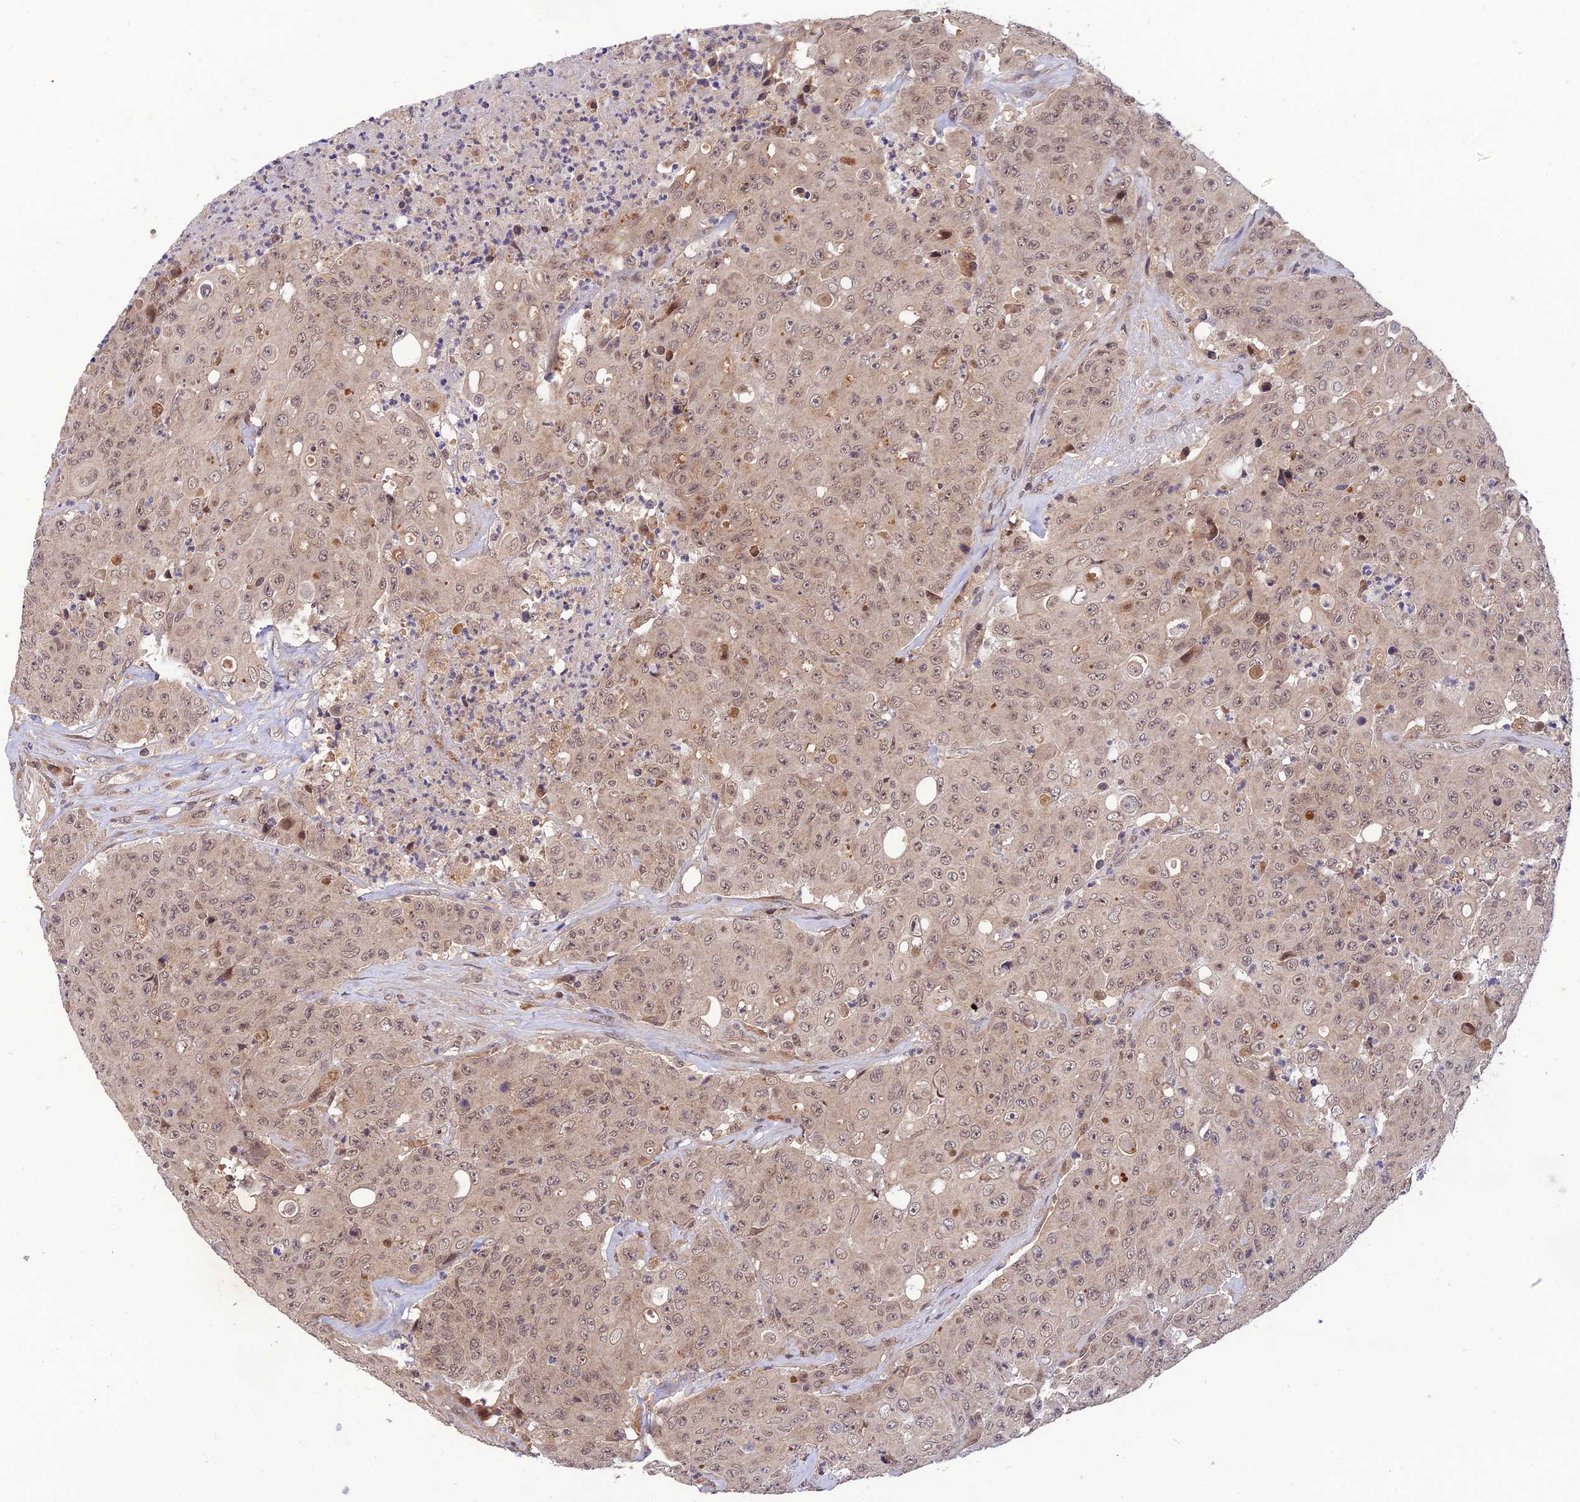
{"staining": {"intensity": "weak", "quantity": ">75%", "location": "cytoplasmic/membranous,nuclear"}, "tissue": "colorectal cancer", "cell_type": "Tumor cells", "image_type": "cancer", "snomed": [{"axis": "morphology", "description": "Adenocarcinoma, NOS"}, {"axis": "topography", "description": "Colon"}], "caption": "This image displays colorectal adenocarcinoma stained with immunohistochemistry (IHC) to label a protein in brown. The cytoplasmic/membranous and nuclear of tumor cells show weak positivity for the protein. Nuclei are counter-stained blue.", "gene": "REV1", "patient": {"sex": "male", "age": 51}}